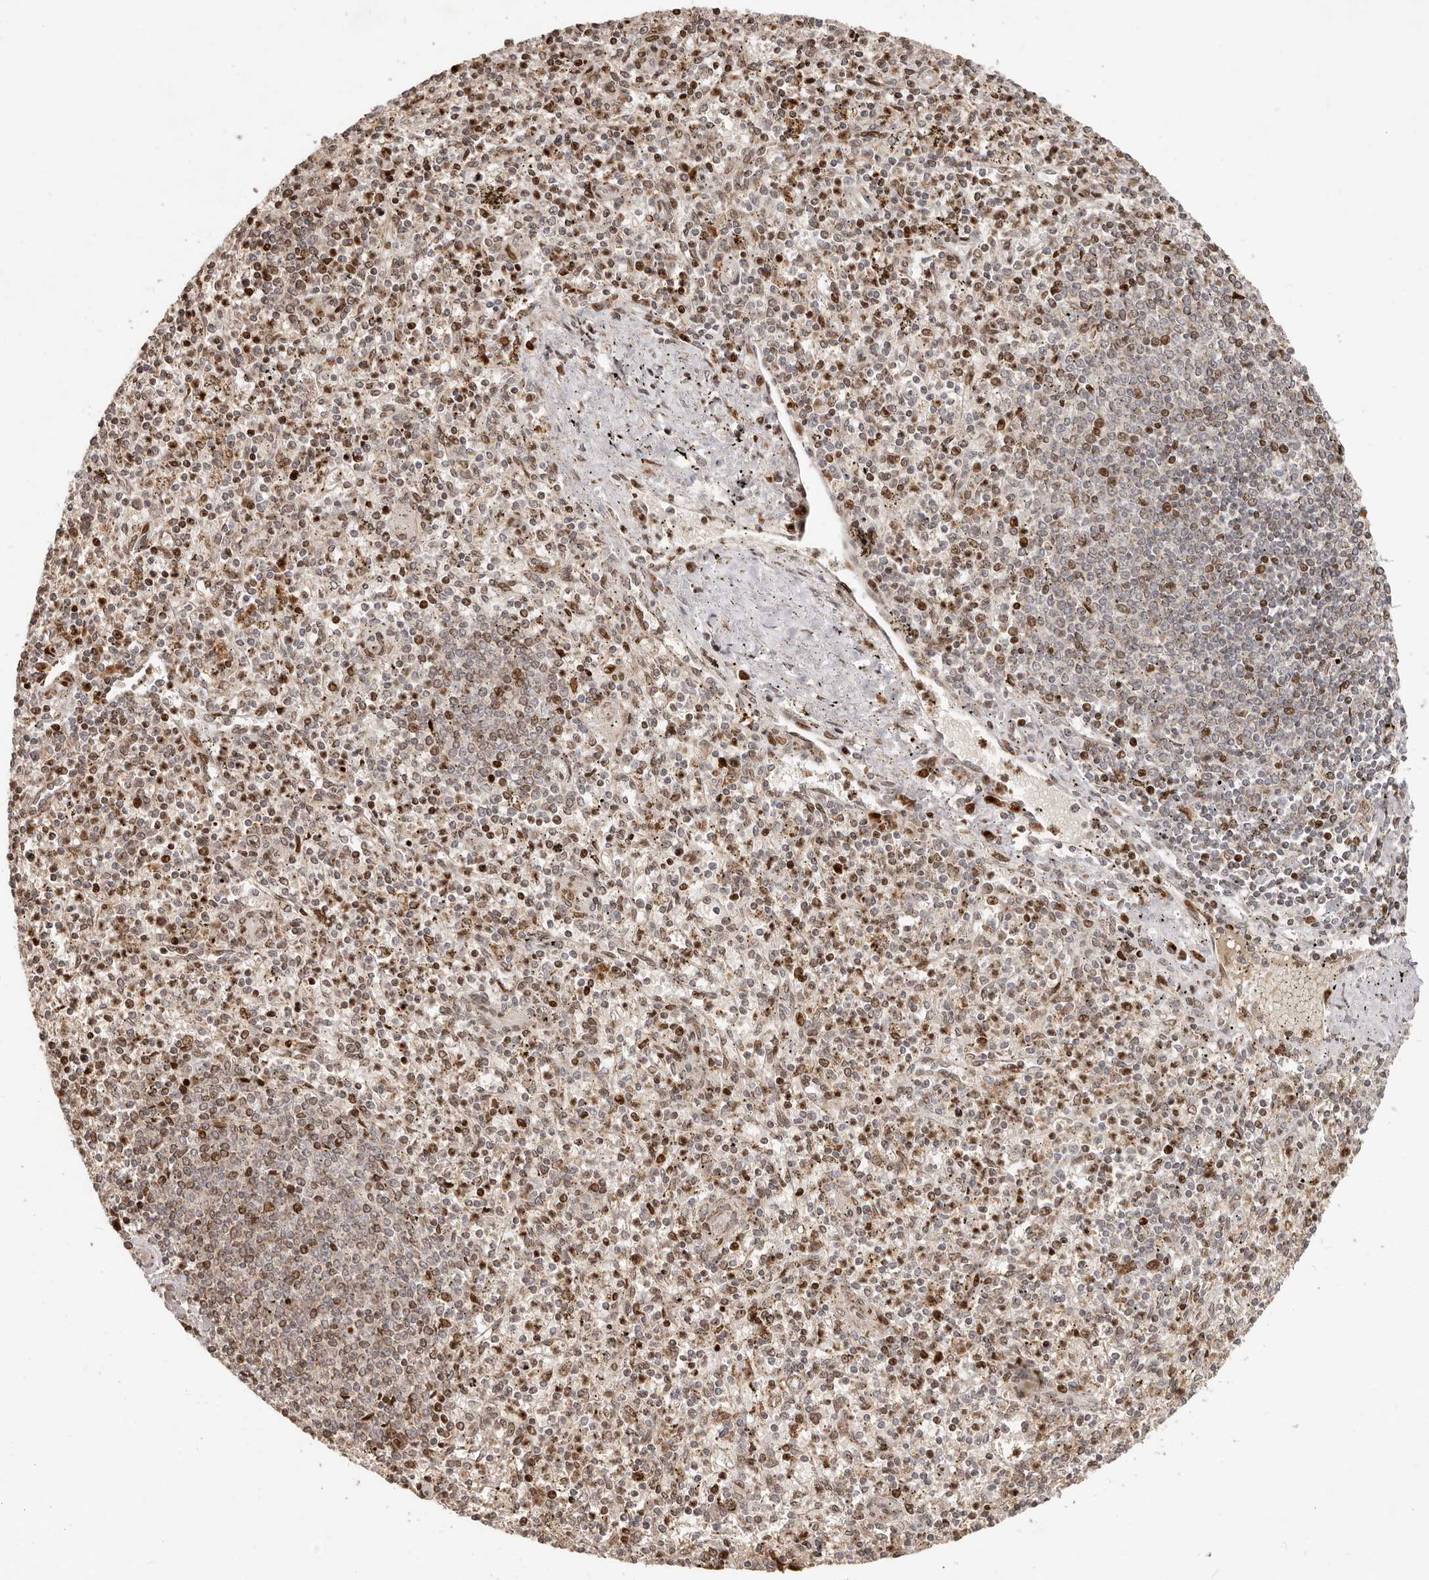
{"staining": {"intensity": "strong", "quantity": "<25%", "location": "cytoplasmic/membranous"}, "tissue": "spleen", "cell_type": "Cells in red pulp", "image_type": "normal", "snomed": [{"axis": "morphology", "description": "Normal tissue, NOS"}, {"axis": "topography", "description": "Spleen"}], "caption": "A brown stain labels strong cytoplasmic/membranous positivity of a protein in cells in red pulp of benign spleen.", "gene": "TRIM4", "patient": {"sex": "male", "age": 72}}